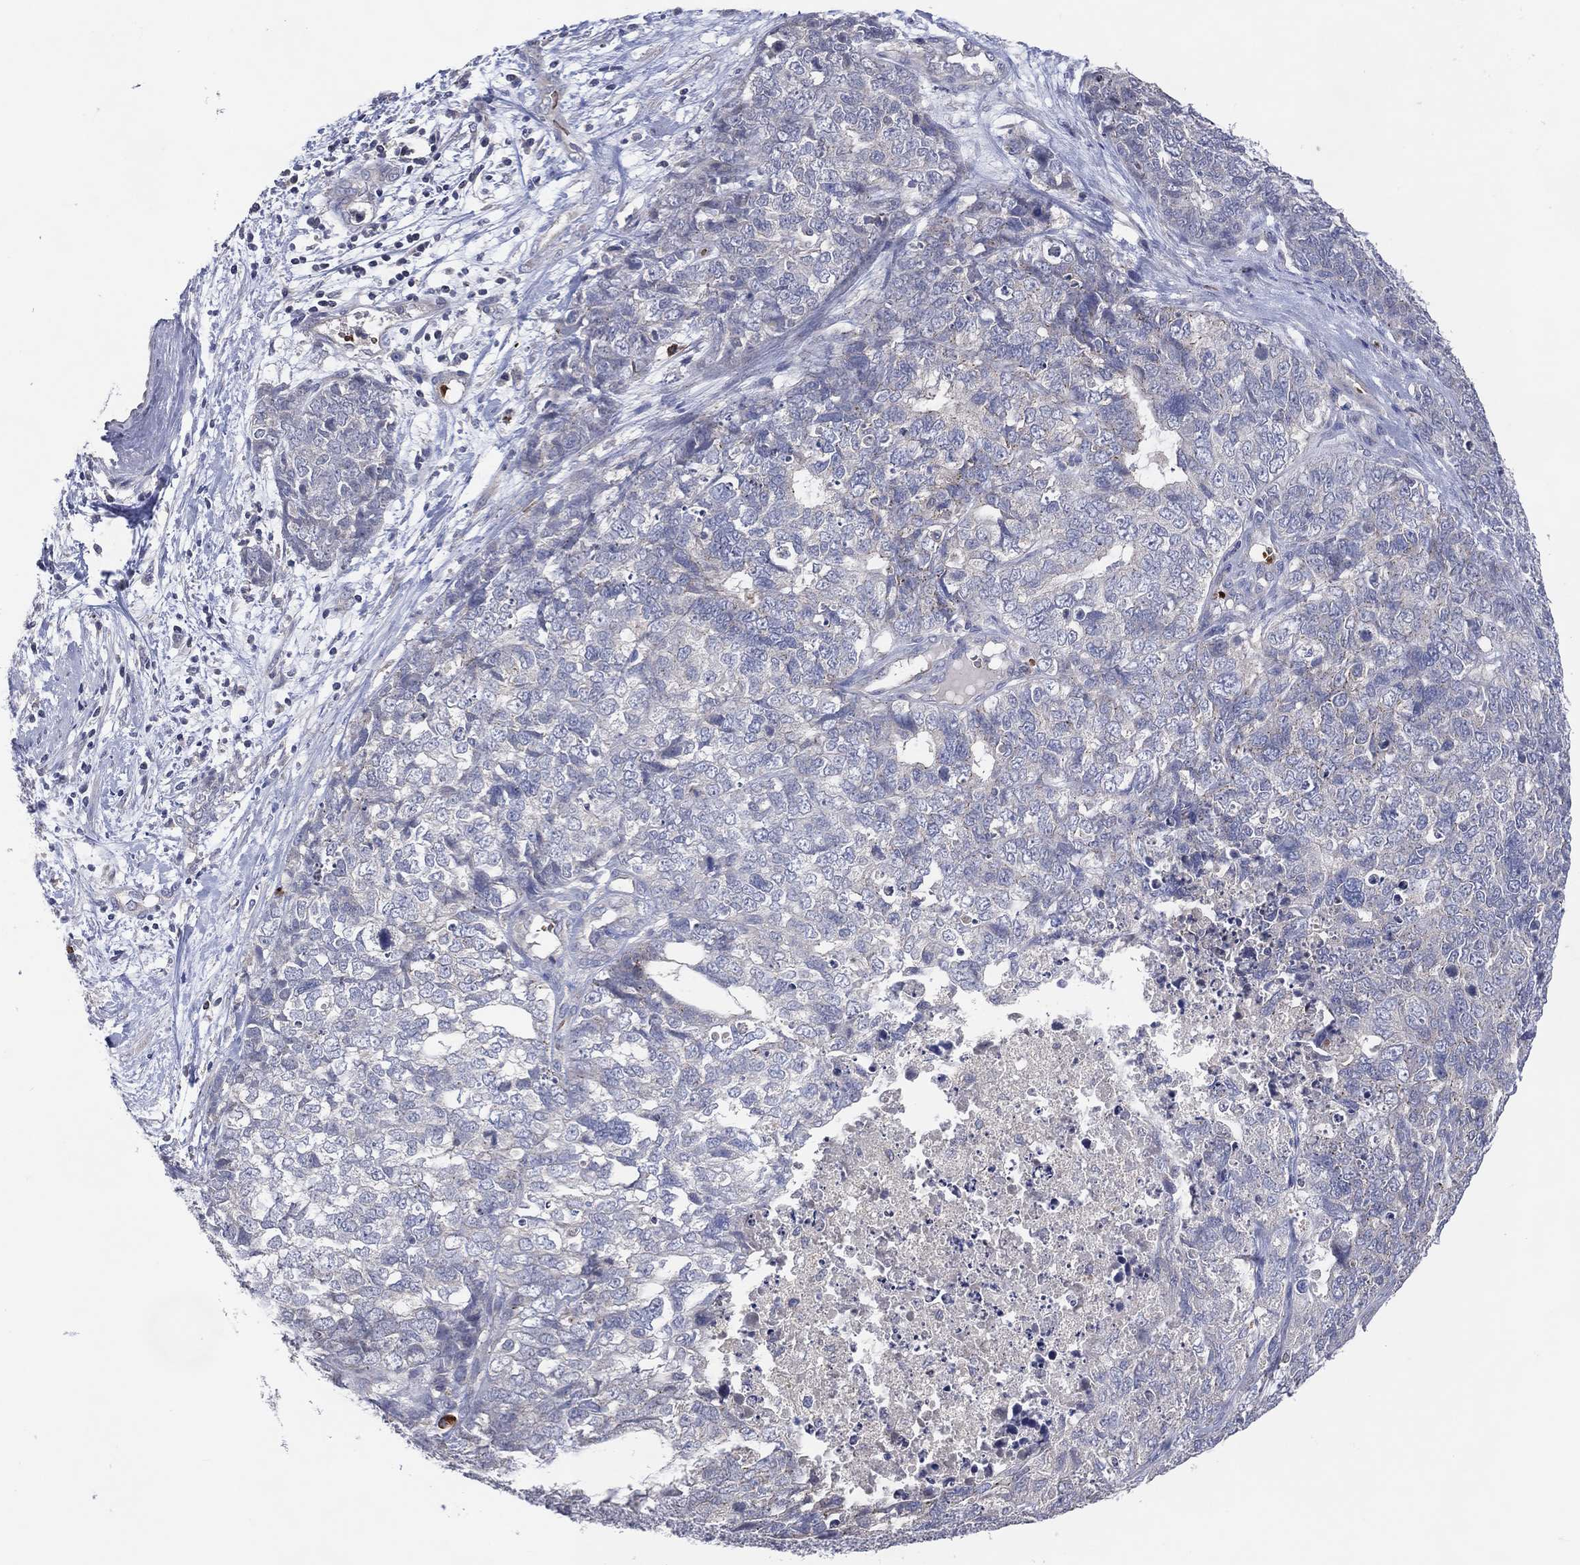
{"staining": {"intensity": "negative", "quantity": "none", "location": "none"}, "tissue": "cervical cancer", "cell_type": "Tumor cells", "image_type": "cancer", "snomed": [{"axis": "morphology", "description": "Squamous cell carcinoma, NOS"}, {"axis": "topography", "description": "Cervix"}], "caption": "Squamous cell carcinoma (cervical) stained for a protein using immunohistochemistry (IHC) reveals no expression tumor cells.", "gene": "DNAH7", "patient": {"sex": "female", "age": 63}}